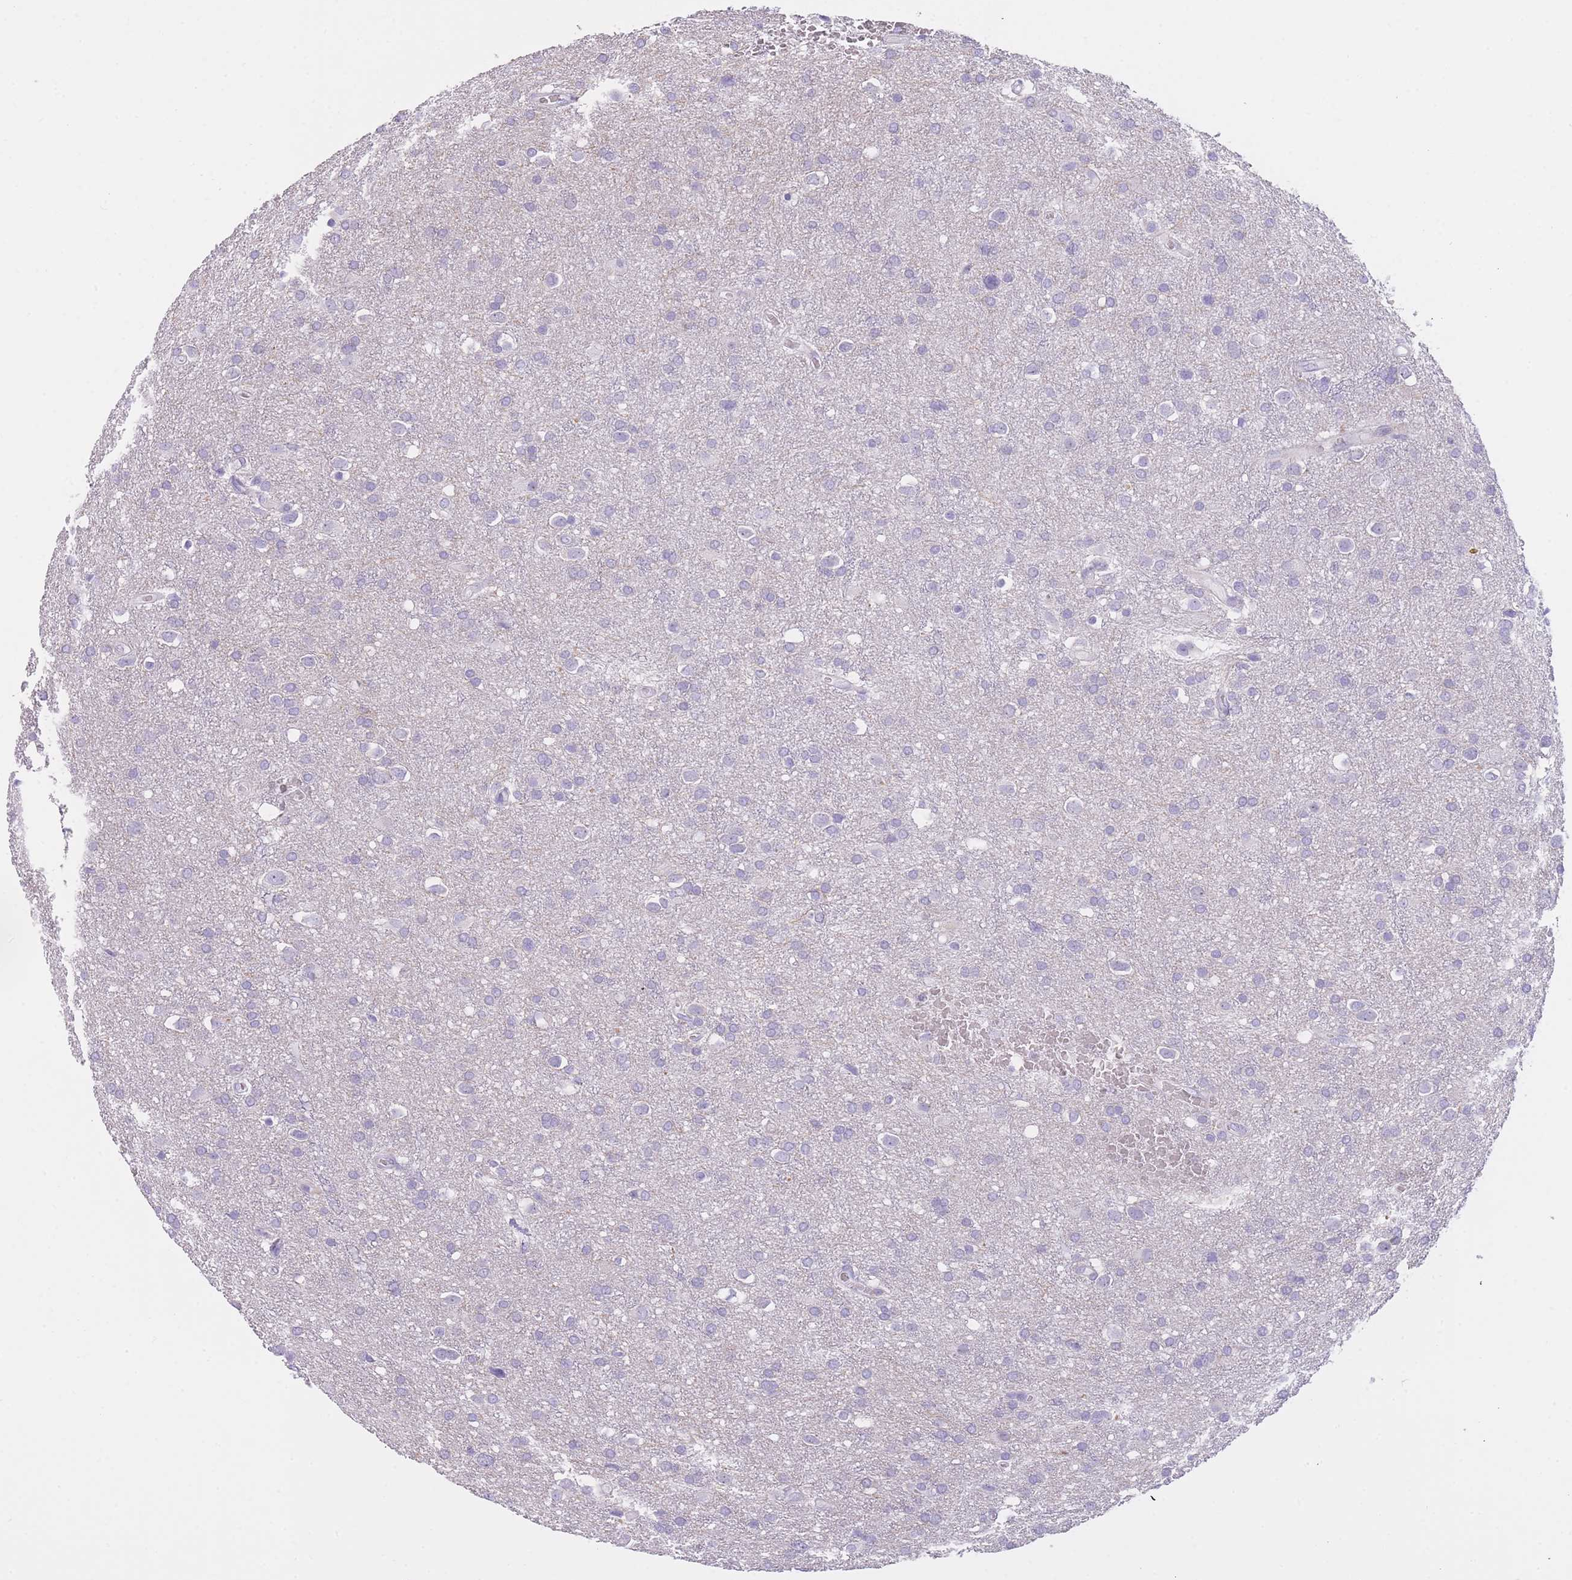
{"staining": {"intensity": "negative", "quantity": "none", "location": "none"}, "tissue": "glioma", "cell_type": "Tumor cells", "image_type": "cancer", "snomed": [{"axis": "morphology", "description": "Glioma, malignant, Low grade"}, {"axis": "topography", "description": "Brain"}], "caption": "Low-grade glioma (malignant) was stained to show a protein in brown. There is no significant positivity in tumor cells.", "gene": "IMPG1", "patient": {"sex": "female", "age": 32}}